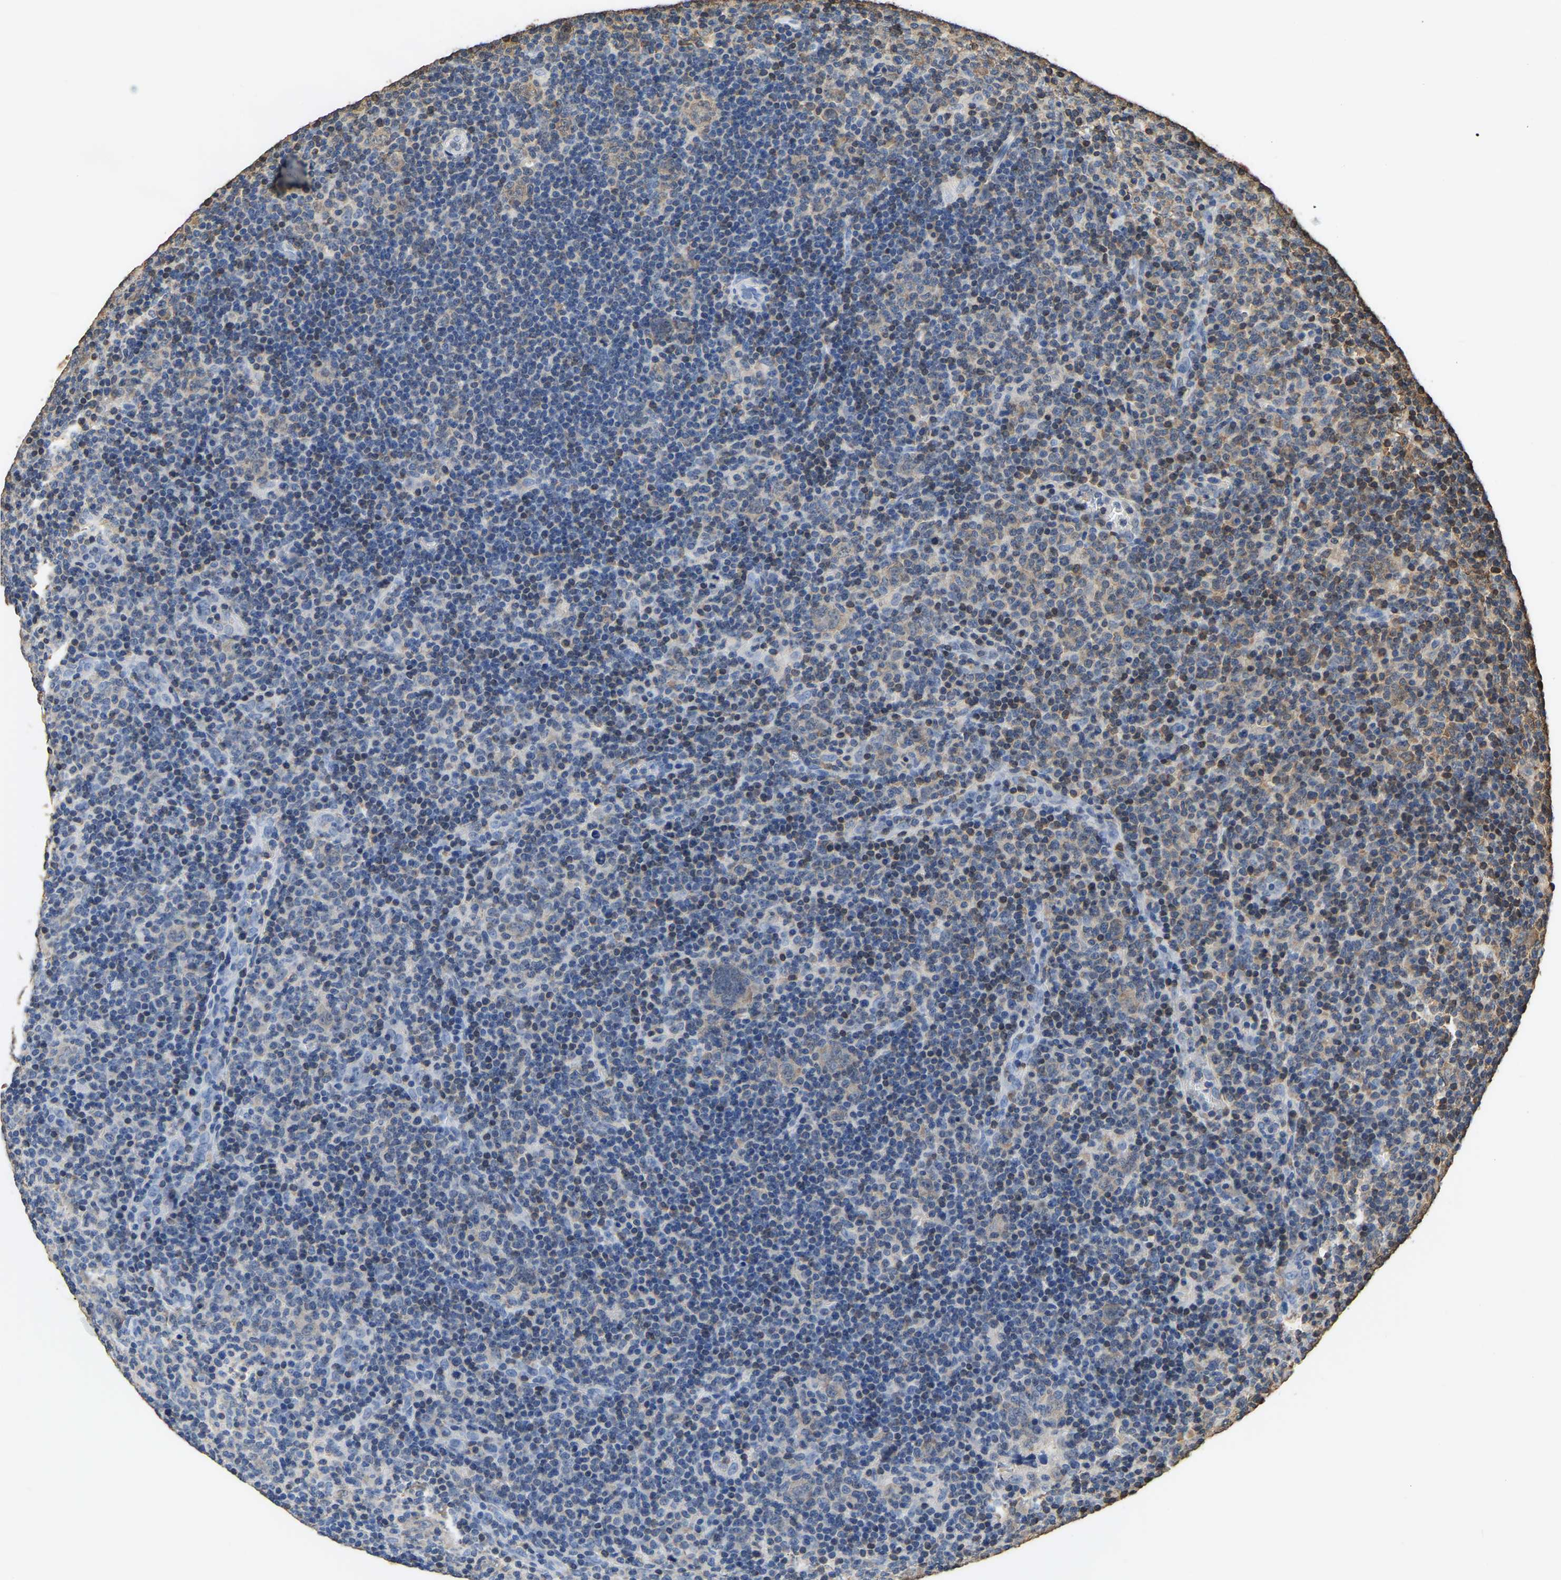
{"staining": {"intensity": "negative", "quantity": "none", "location": "none"}, "tissue": "lymphoma", "cell_type": "Tumor cells", "image_type": "cancer", "snomed": [{"axis": "morphology", "description": "Hodgkin's disease, NOS"}, {"axis": "topography", "description": "Lymph node"}], "caption": "IHC histopathology image of human Hodgkin's disease stained for a protein (brown), which shows no staining in tumor cells.", "gene": "LDHB", "patient": {"sex": "female", "age": 57}}